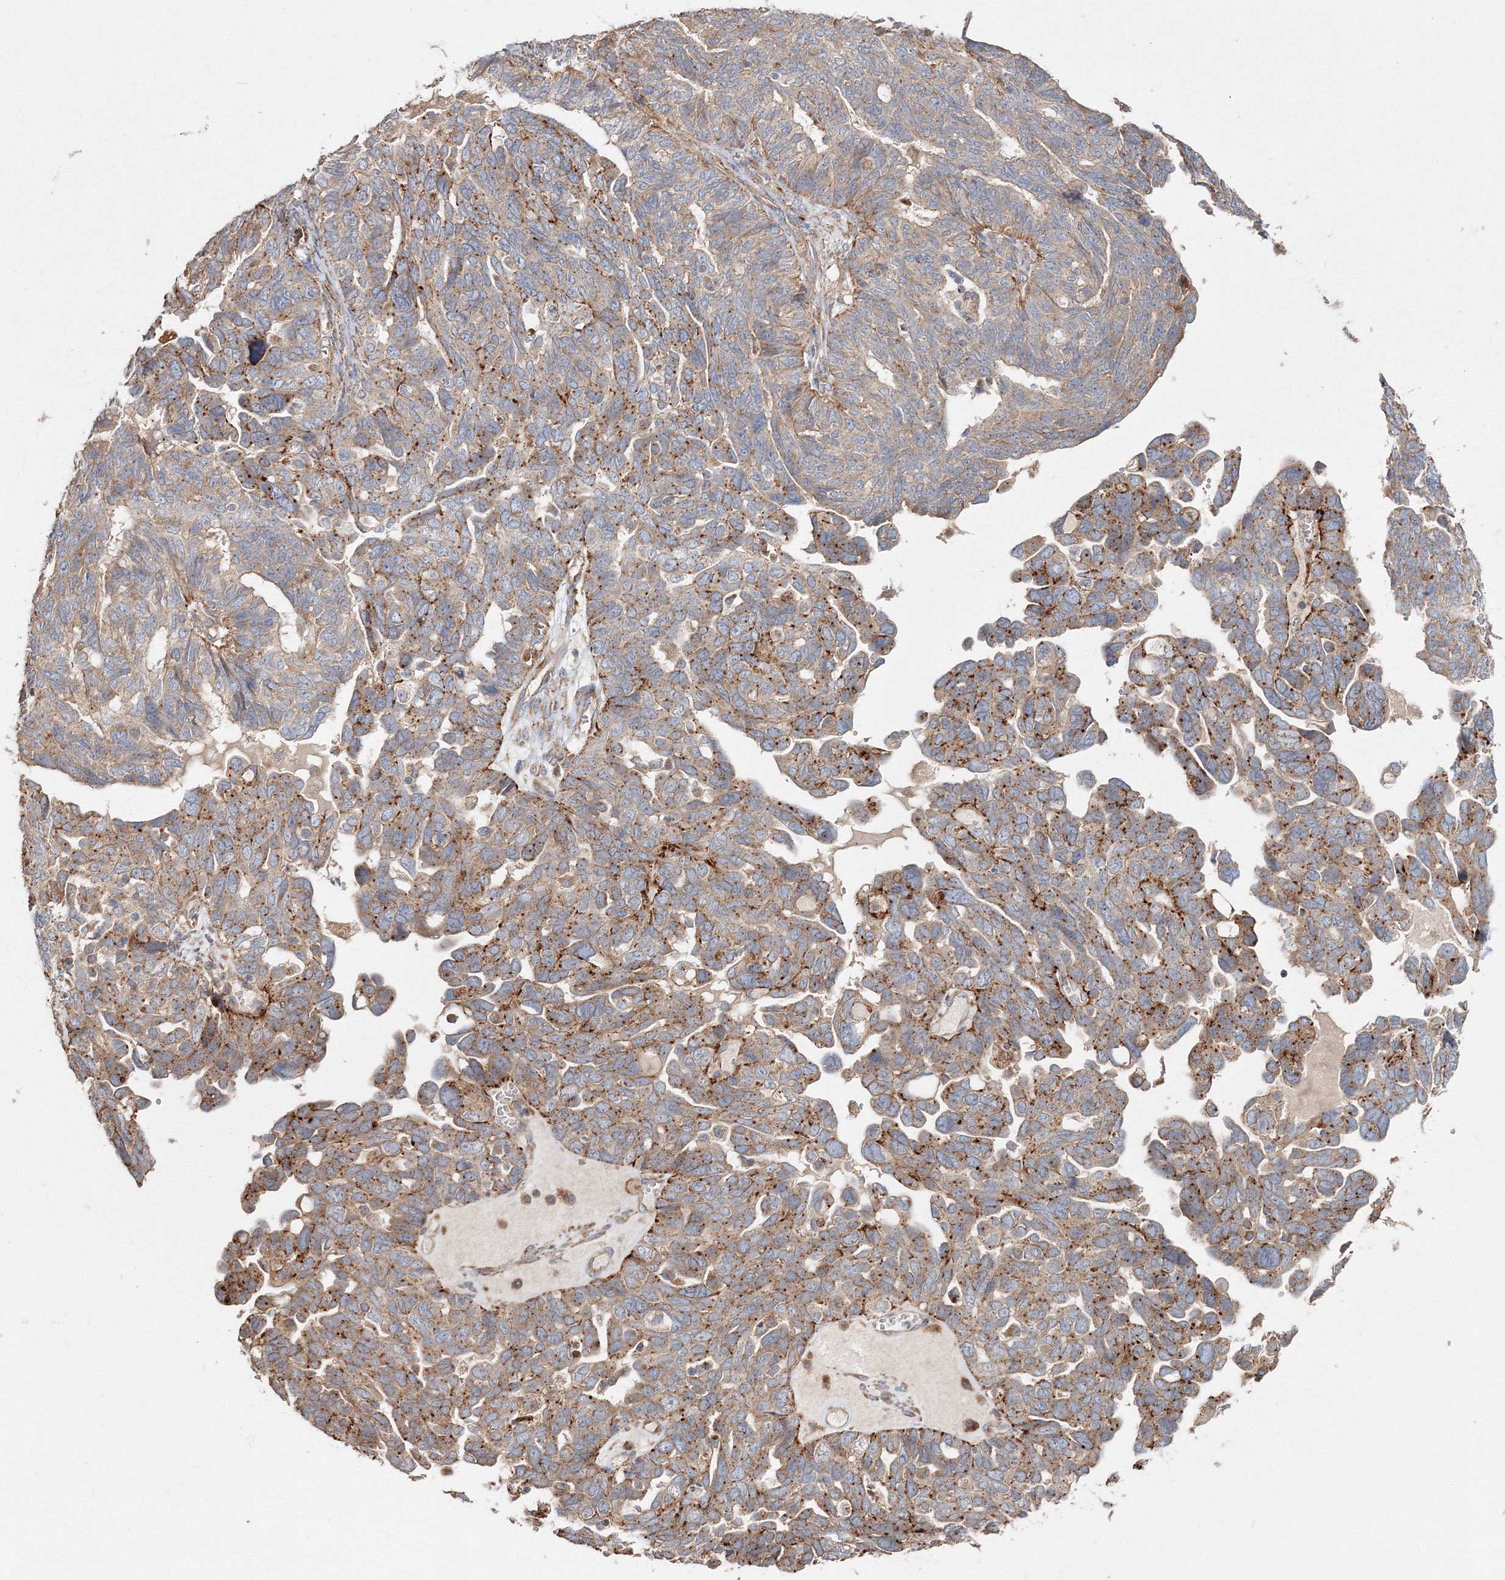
{"staining": {"intensity": "moderate", "quantity": ">75%", "location": "cytoplasmic/membranous"}, "tissue": "ovarian cancer", "cell_type": "Tumor cells", "image_type": "cancer", "snomed": [{"axis": "morphology", "description": "Cystadenocarcinoma, serous, NOS"}, {"axis": "topography", "description": "Ovary"}], "caption": "Protein staining demonstrates moderate cytoplasmic/membranous positivity in about >75% of tumor cells in ovarian serous cystadenocarcinoma.", "gene": "DDO", "patient": {"sex": "female", "age": 79}}